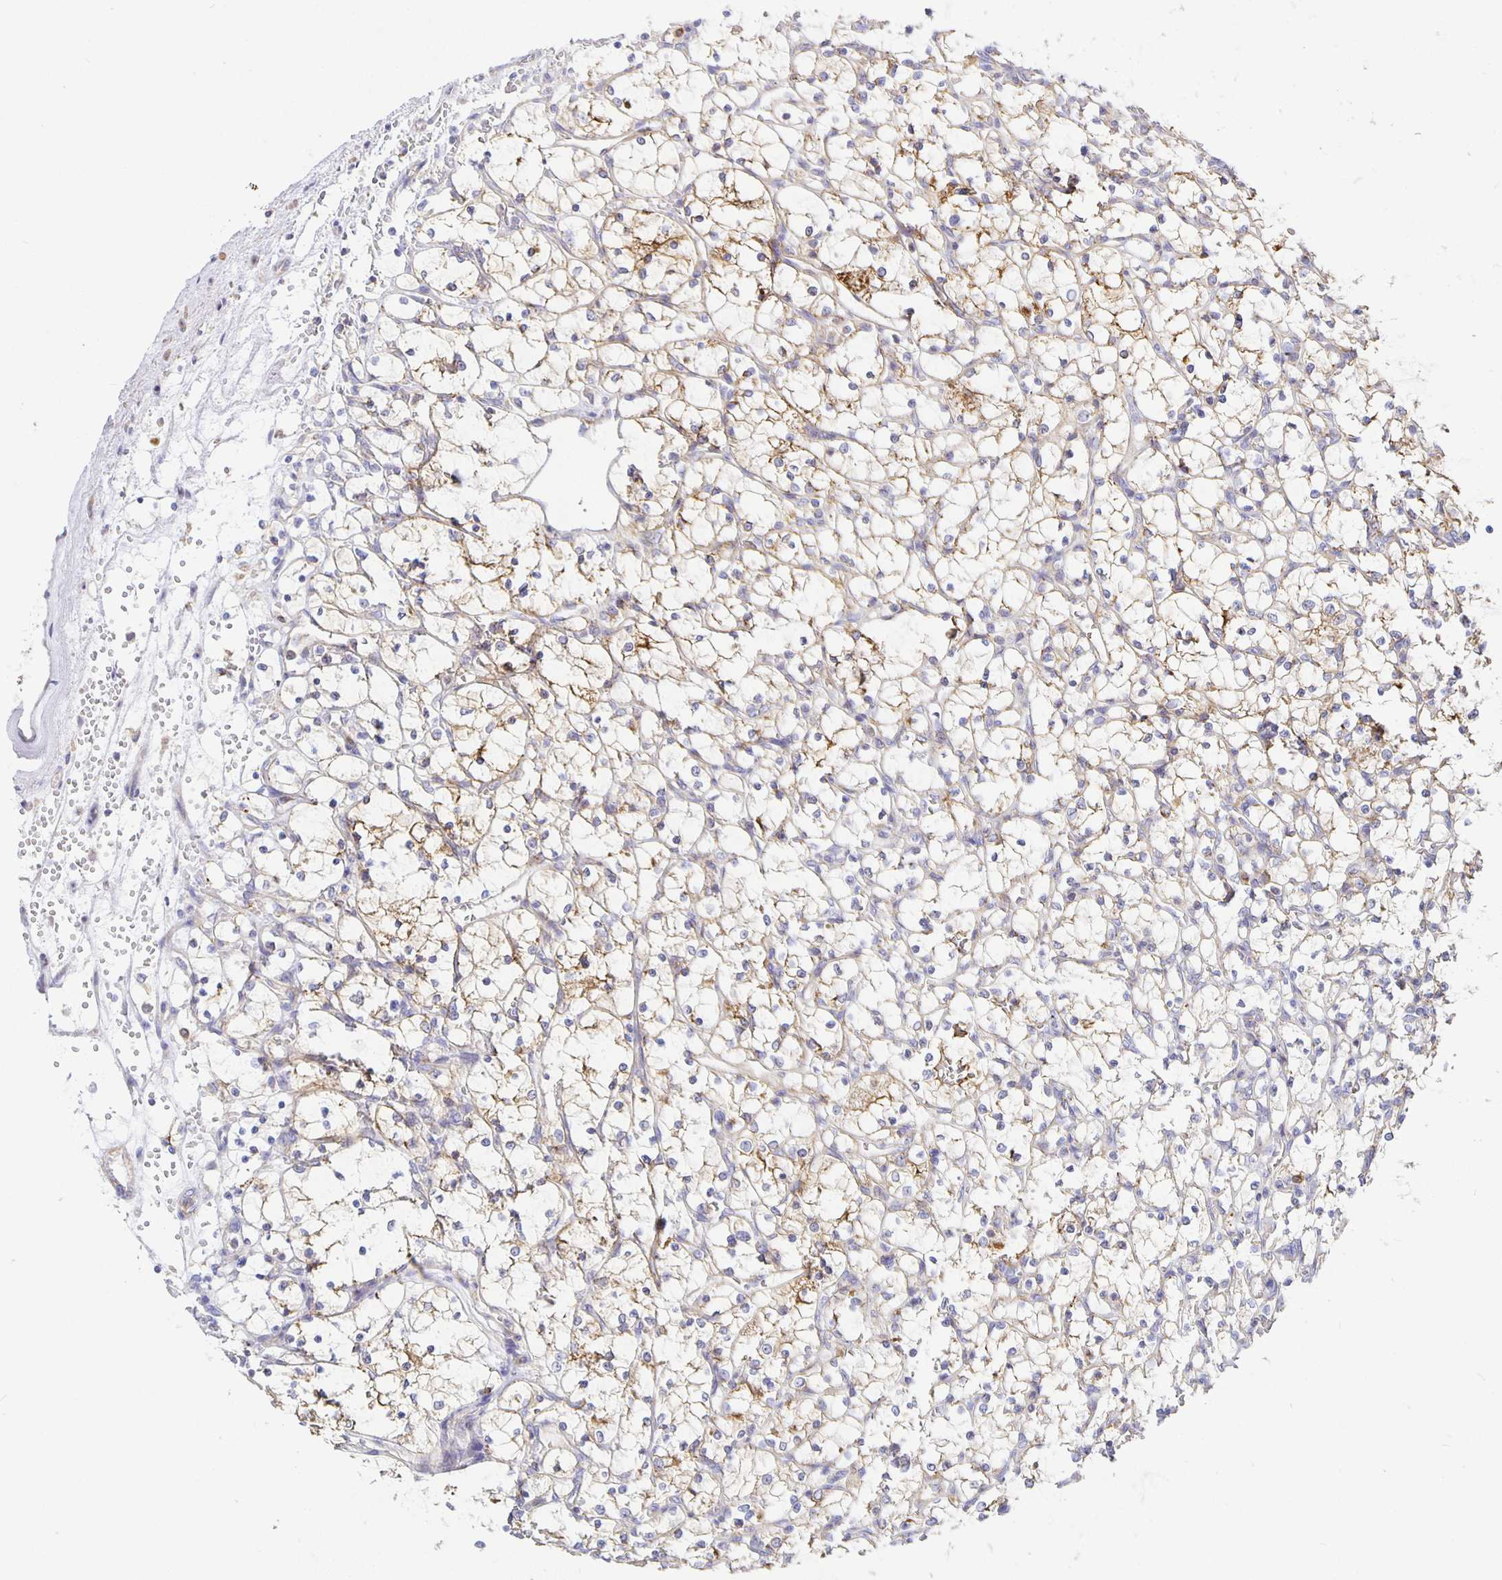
{"staining": {"intensity": "moderate", "quantity": "<25%", "location": "cytoplasmic/membranous"}, "tissue": "renal cancer", "cell_type": "Tumor cells", "image_type": "cancer", "snomed": [{"axis": "morphology", "description": "Adenocarcinoma, NOS"}, {"axis": "topography", "description": "Kidney"}], "caption": "Immunohistochemical staining of human renal adenocarcinoma shows low levels of moderate cytoplasmic/membranous expression in about <25% of tumor cells. The staining was performed using DAB (3,3'-diaminobenzidine) to visualize the protein expression in brown, while the nuclei were stained in blue with hematoxylin (Magnification: 20x).", "gene": "FLRT3", "patient": {"sex": "female", "age": 69}}